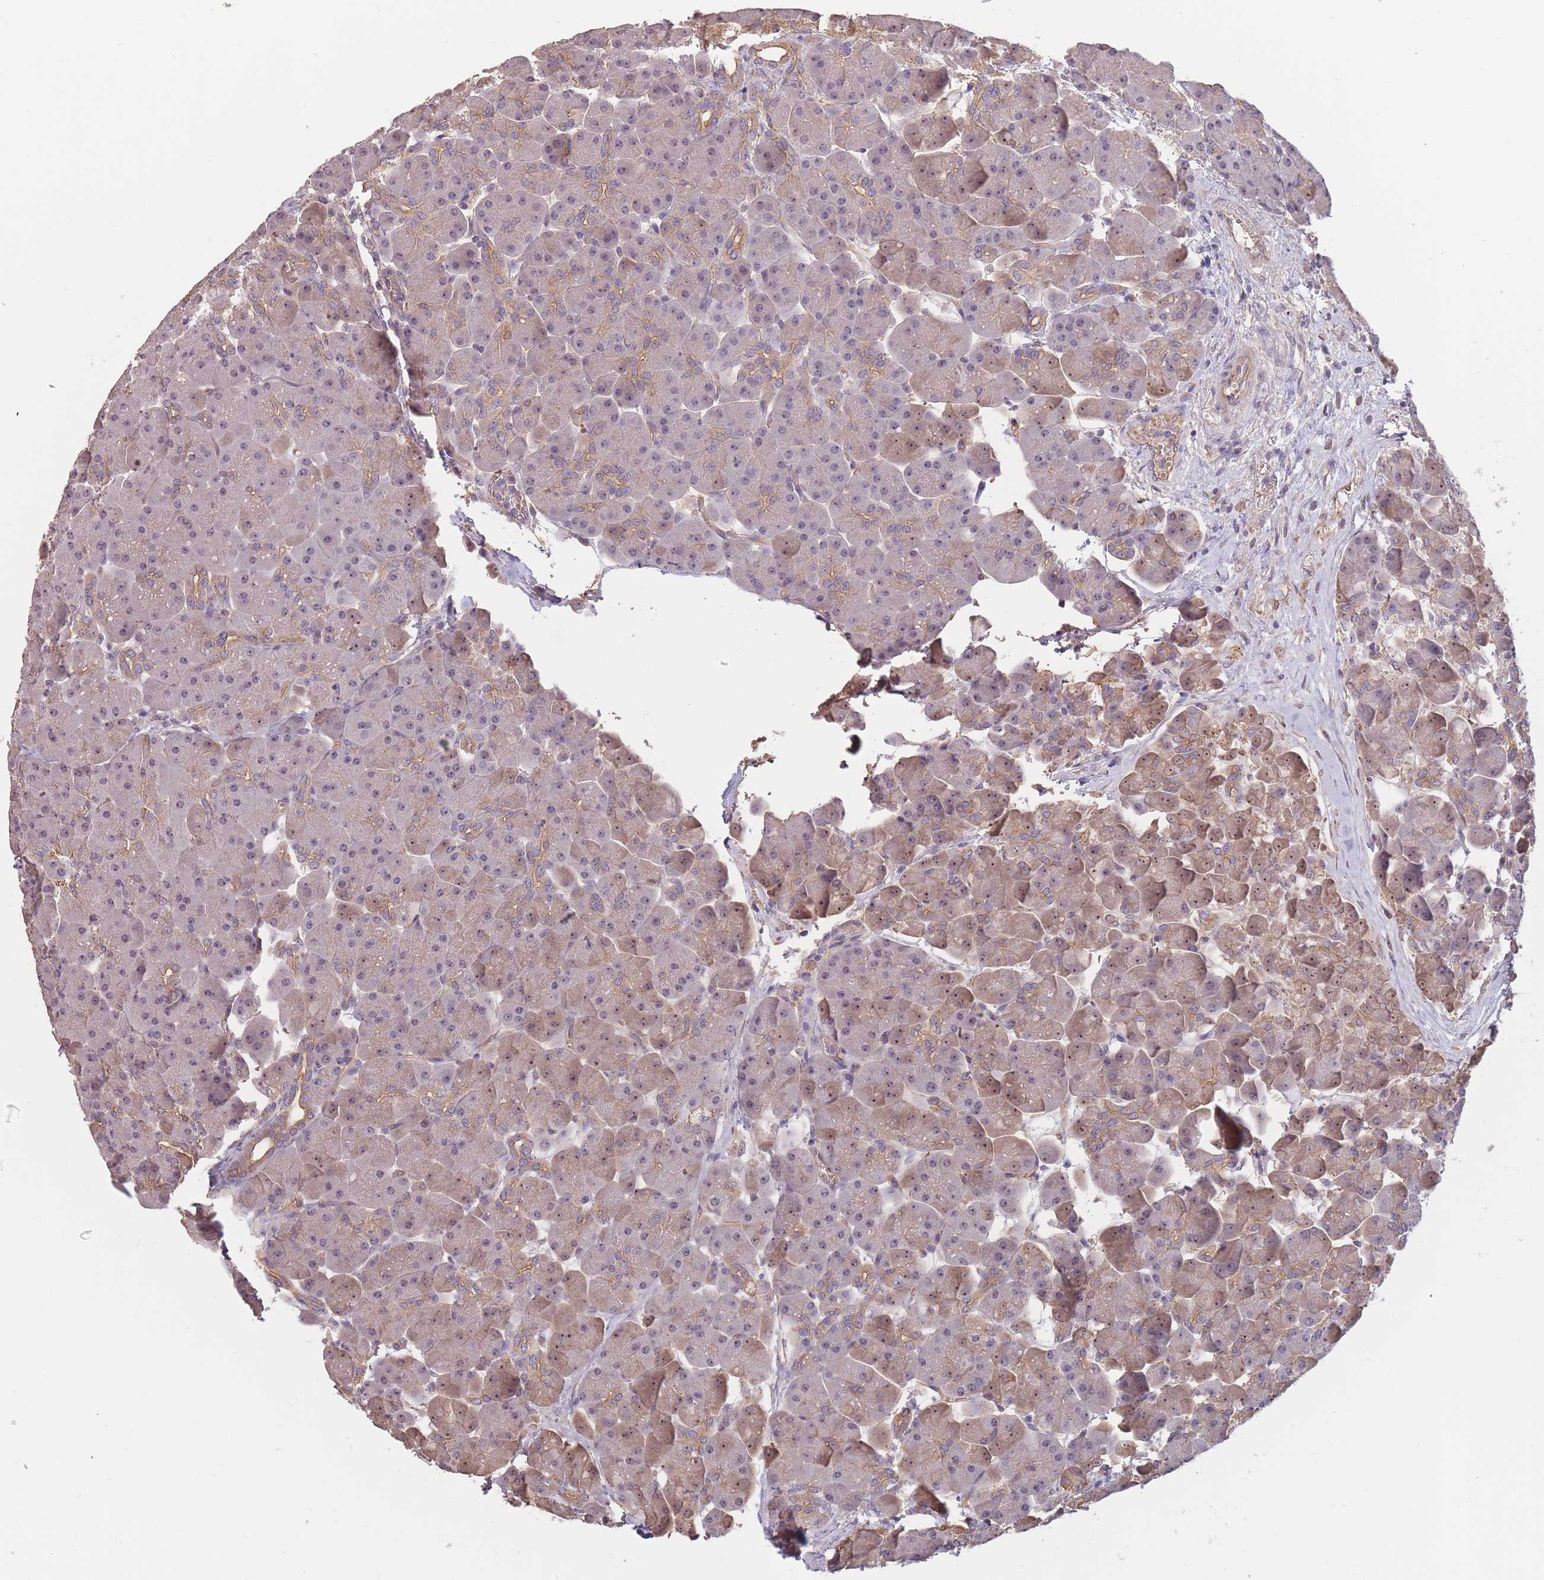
{"staining": {"intensity": "moderate", "quantity": "<25%", "location": "cytoplasmic/membranous,nuclear"}, "tissue": "pancreas", "cell_type": "Exocrine glandular cells", "image_type": "normal", "snomed": [{"axis": "morphology", "description": "Normal tissue, NOS"}, {"axis": "topography", "description": "Pancreas"}], "caption": "Immunohistochemical staining of unremarkable human pancreas shows low levels of moderate cytoplasmic/membranous,nuclear staining in approximately <25% of exocrine glandular cells.", "gene": "KIAA1755", "patient": {"sex": "male", "age": 66}}